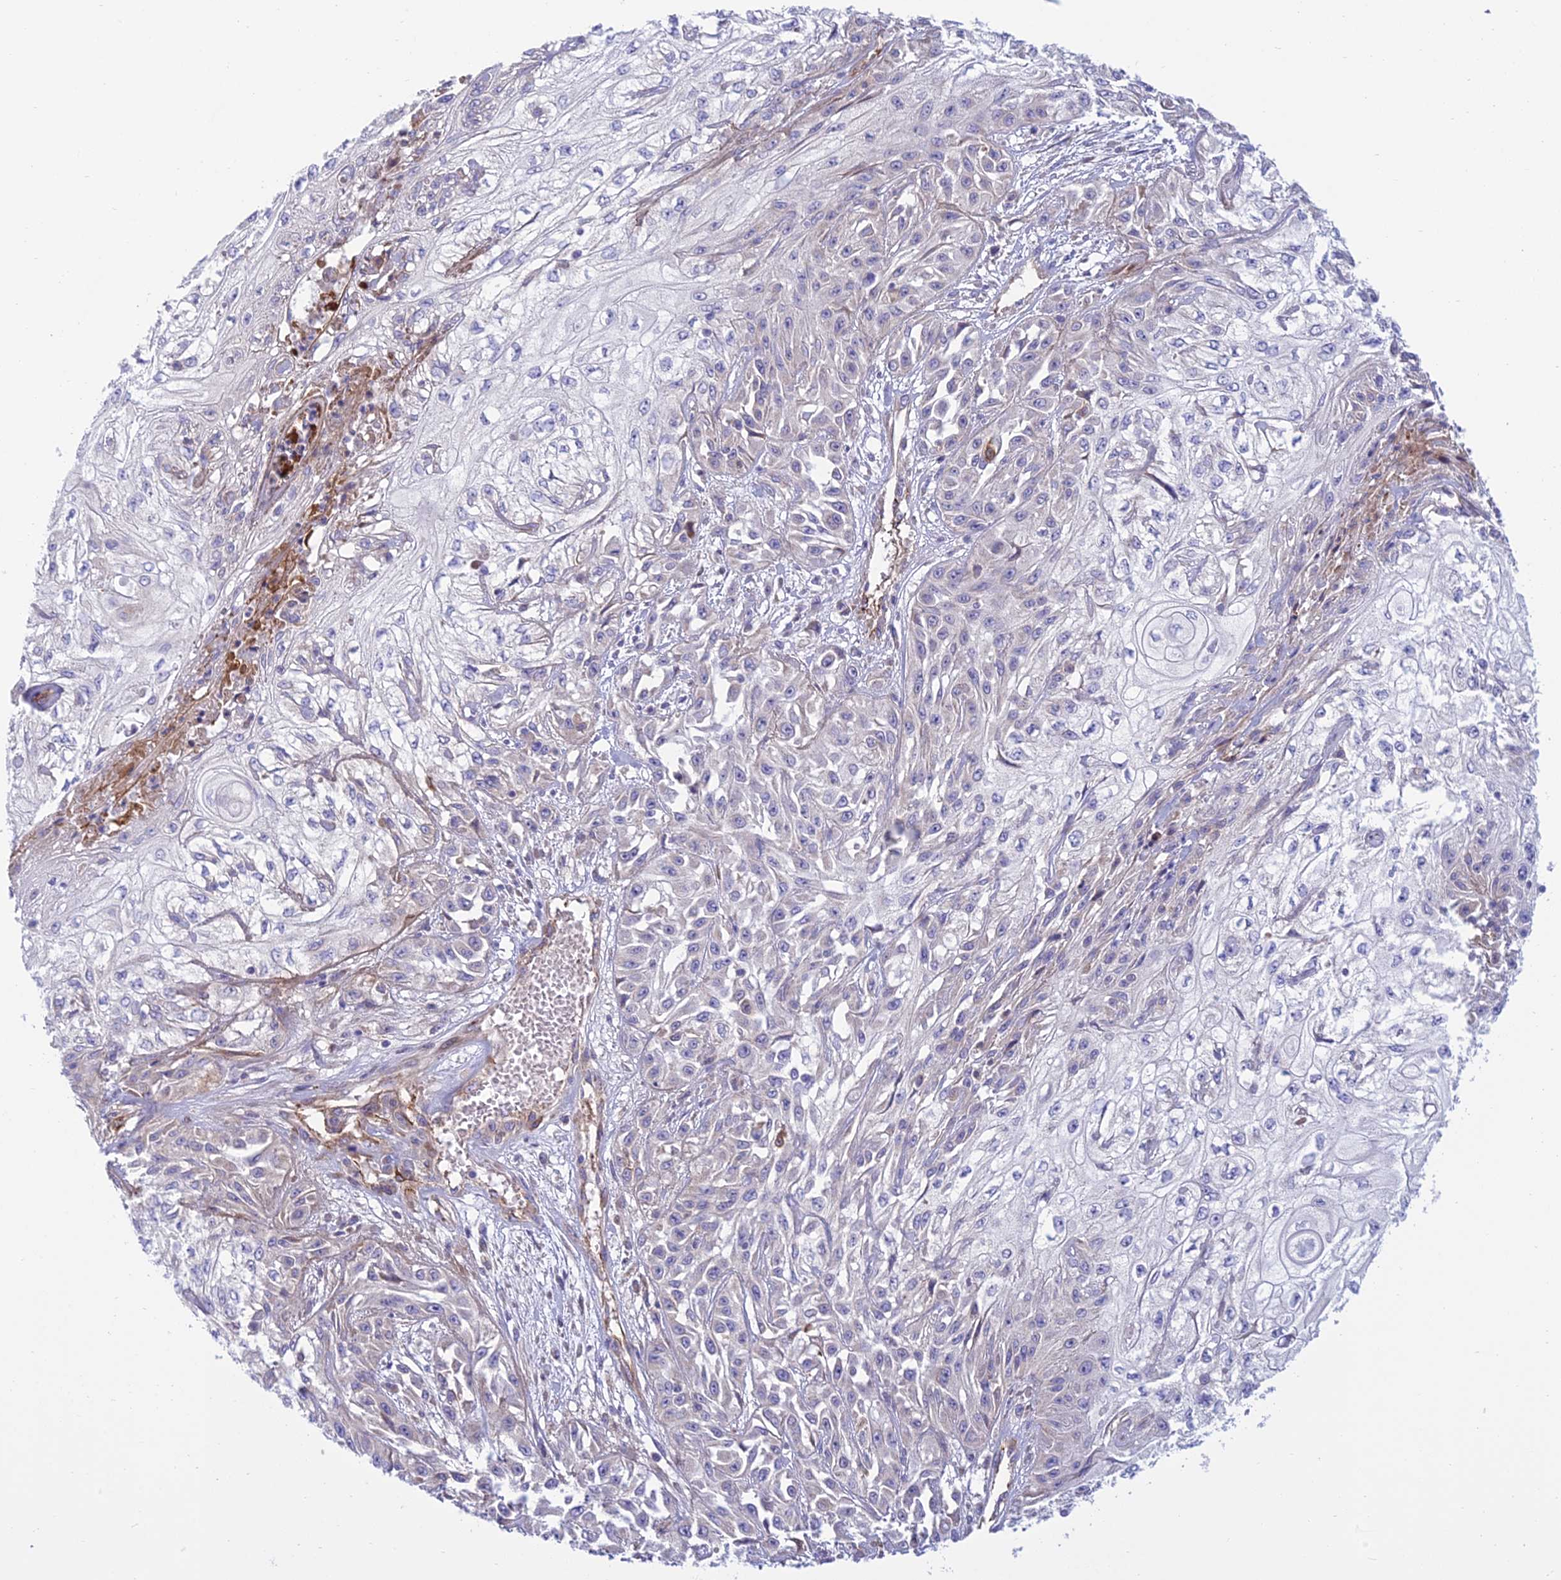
{"staining": {"intensity": "negative", "quantity": "none", "location": "none"}, "tissue": "skin cancer", "cell_type": "Tumor cells", "image_type": "cancer", "snomed": [{"axis": "morphology", "description": "Squamous cell carcinoma, NOS"}, {"axis": "morphology", "description": "Squamous cell carcinoma, metastatic, NOS"}, {"axis": "topography", "description": "Skin"}, {"axis": "topography", "description": "Lymph node"}], "caption": "A high-resolution micrograph shows immunohistochemistry staining of skin squamous cell carcinoma, which reveals no significant staining in tumor cells.", "gene": "DUS2", "patient": {"sex": "male", "age": 75}}